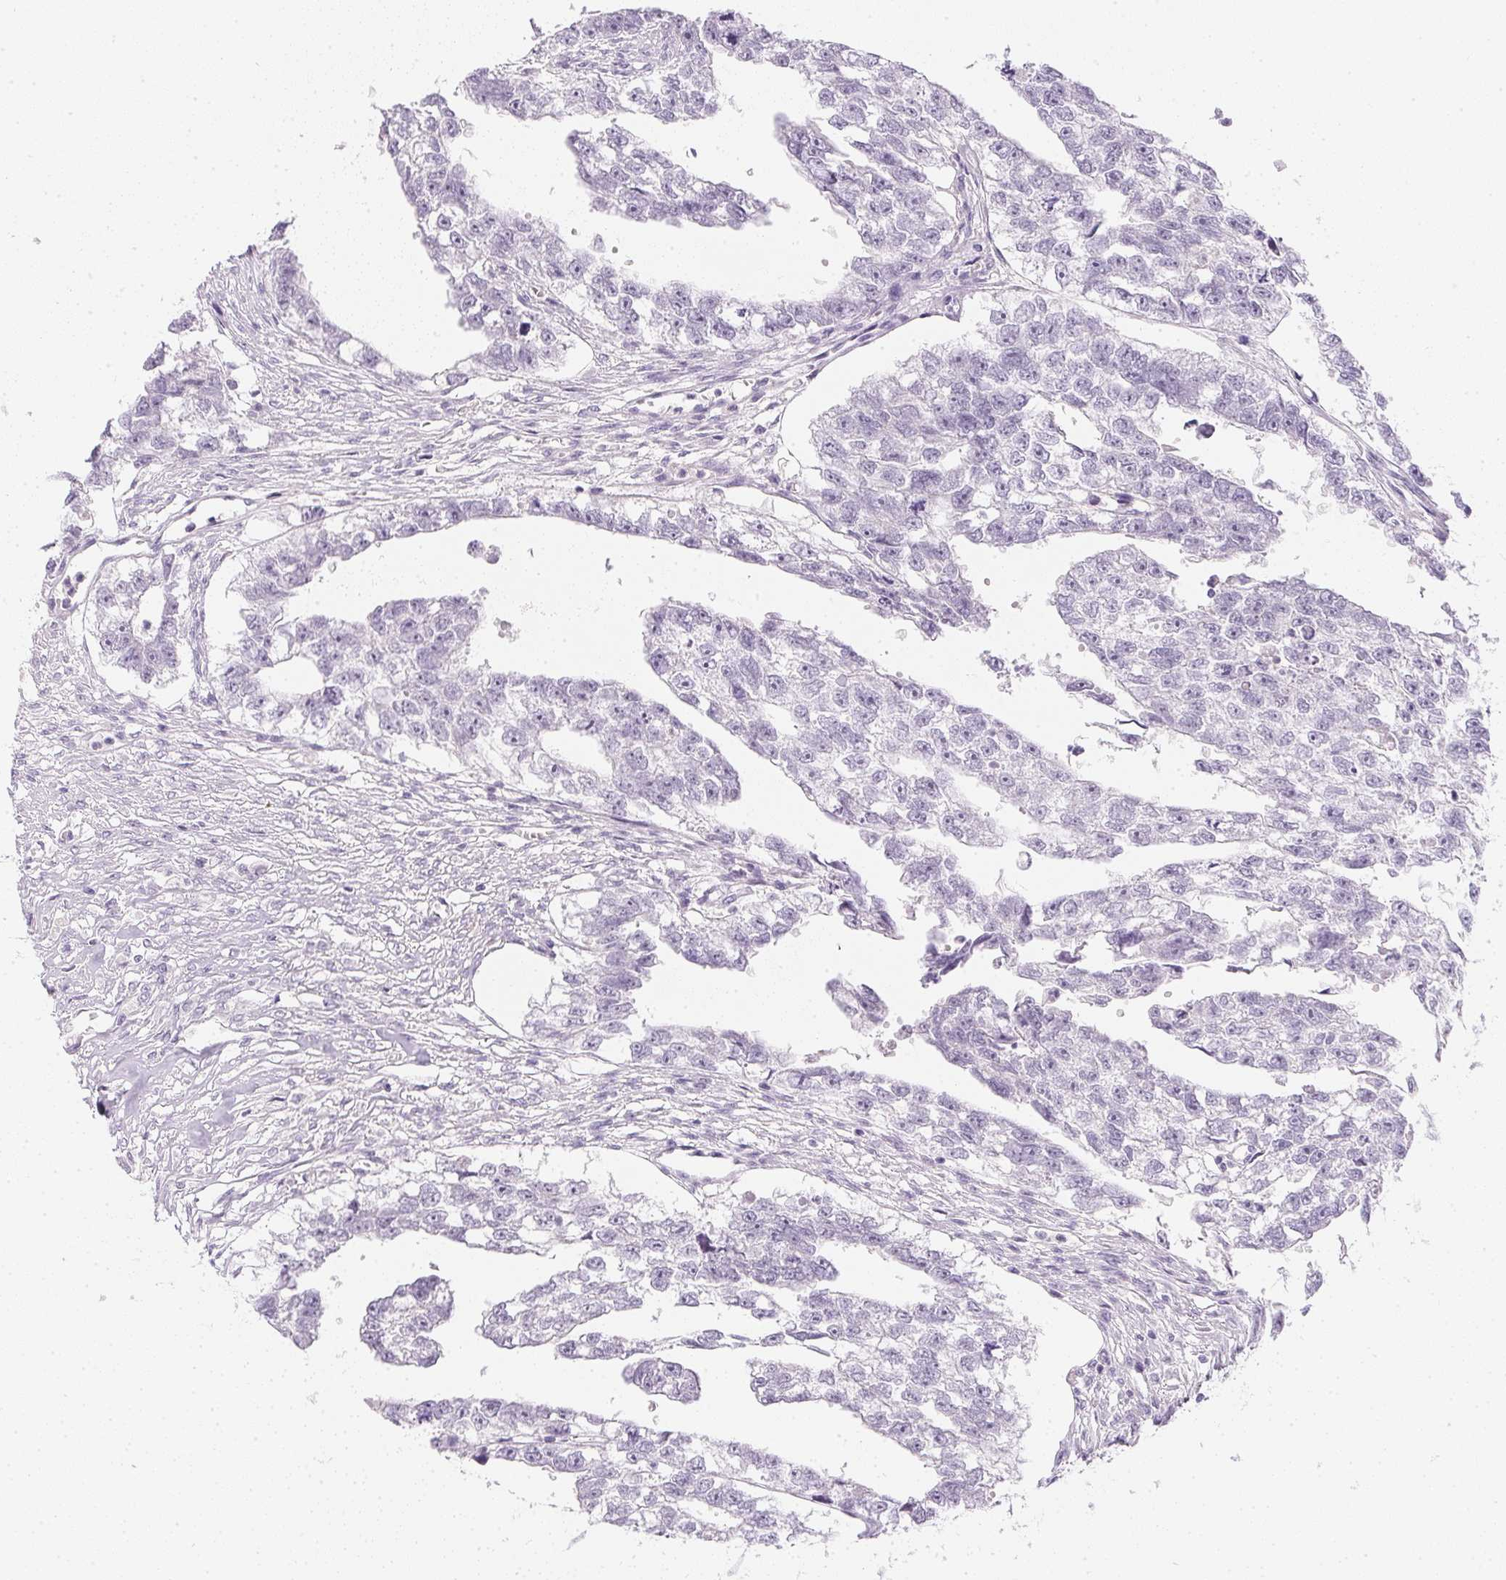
{"staining": {"intensity": "negative", "quantity": "none", "location": "none"}, "tissue": "testis cancer", "cell_type": "Tumor cells", "image_type": "cancer", "snomed": [{"axis": "morphology", "description": "Carcinoma, Embryonal, NOS"}, {"axis": "morphology", "description": "Teratoma, malignant, NOS"}, {"axis": "topography", "description": "Testis"}], "caption": "Photomicrograph shows no protein expression in tumor cells of teratoma (malignant) (testis) tissue.", "gene": "PPY", "patient": {"sex": "male", "age": 44}}